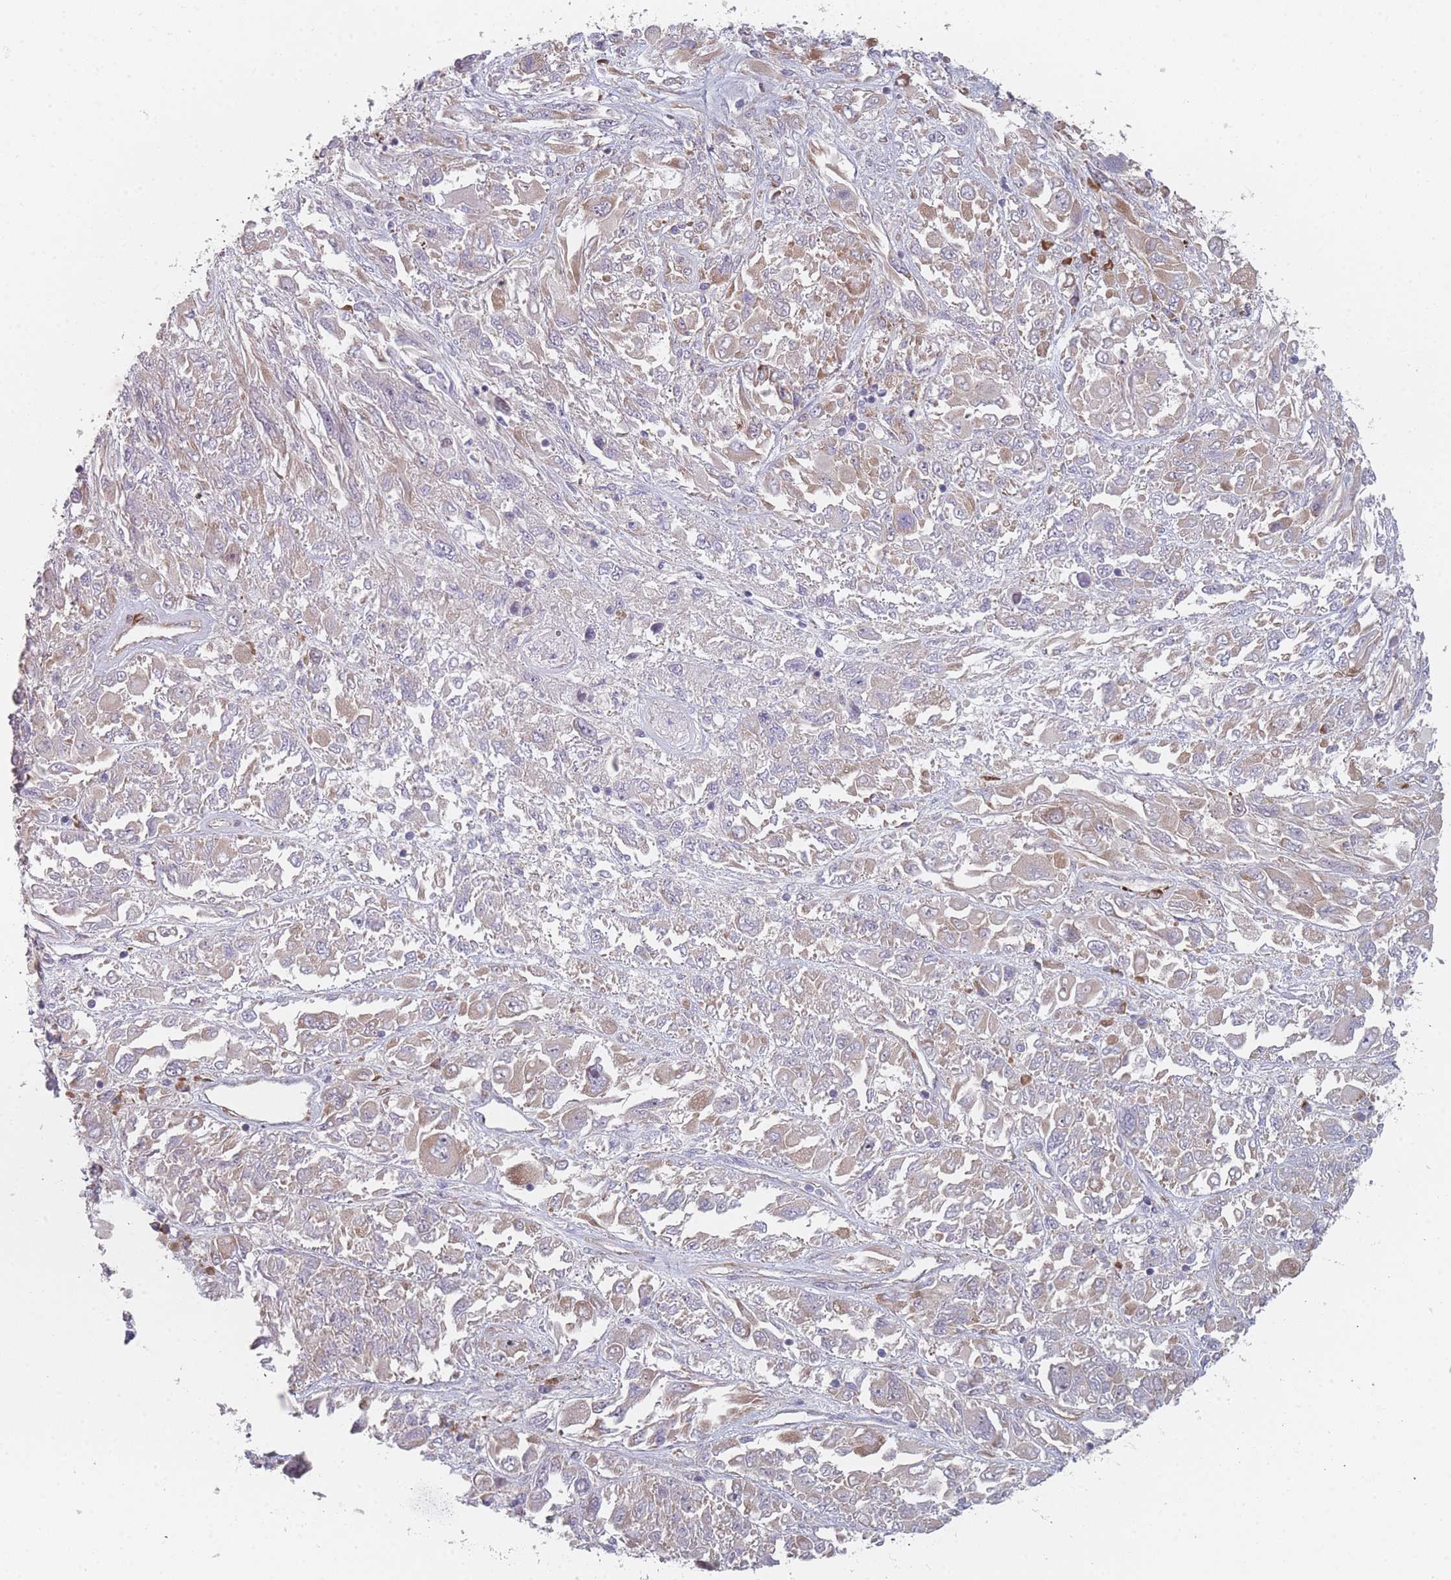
{"staining": {"intensity": "weak", "quantity": "<25%", "location": "cytoplasmic/membranous"}, "tissue": "melanoma", "cell_type": "Tumor cells", "image_type": "cancer", "snomed": [{"axis": "morphology", "description": "Malignant melanoma, NOS"}, {"axis": "topography", "description": "Skin"}], "caption": "An immunohistochemistry (IHC) micrograph of melanoma is shown. There is no staining in tumor cells of melanoma.", "gene": "CACNG5", "patient": {"sex": "female", "age": 91}}